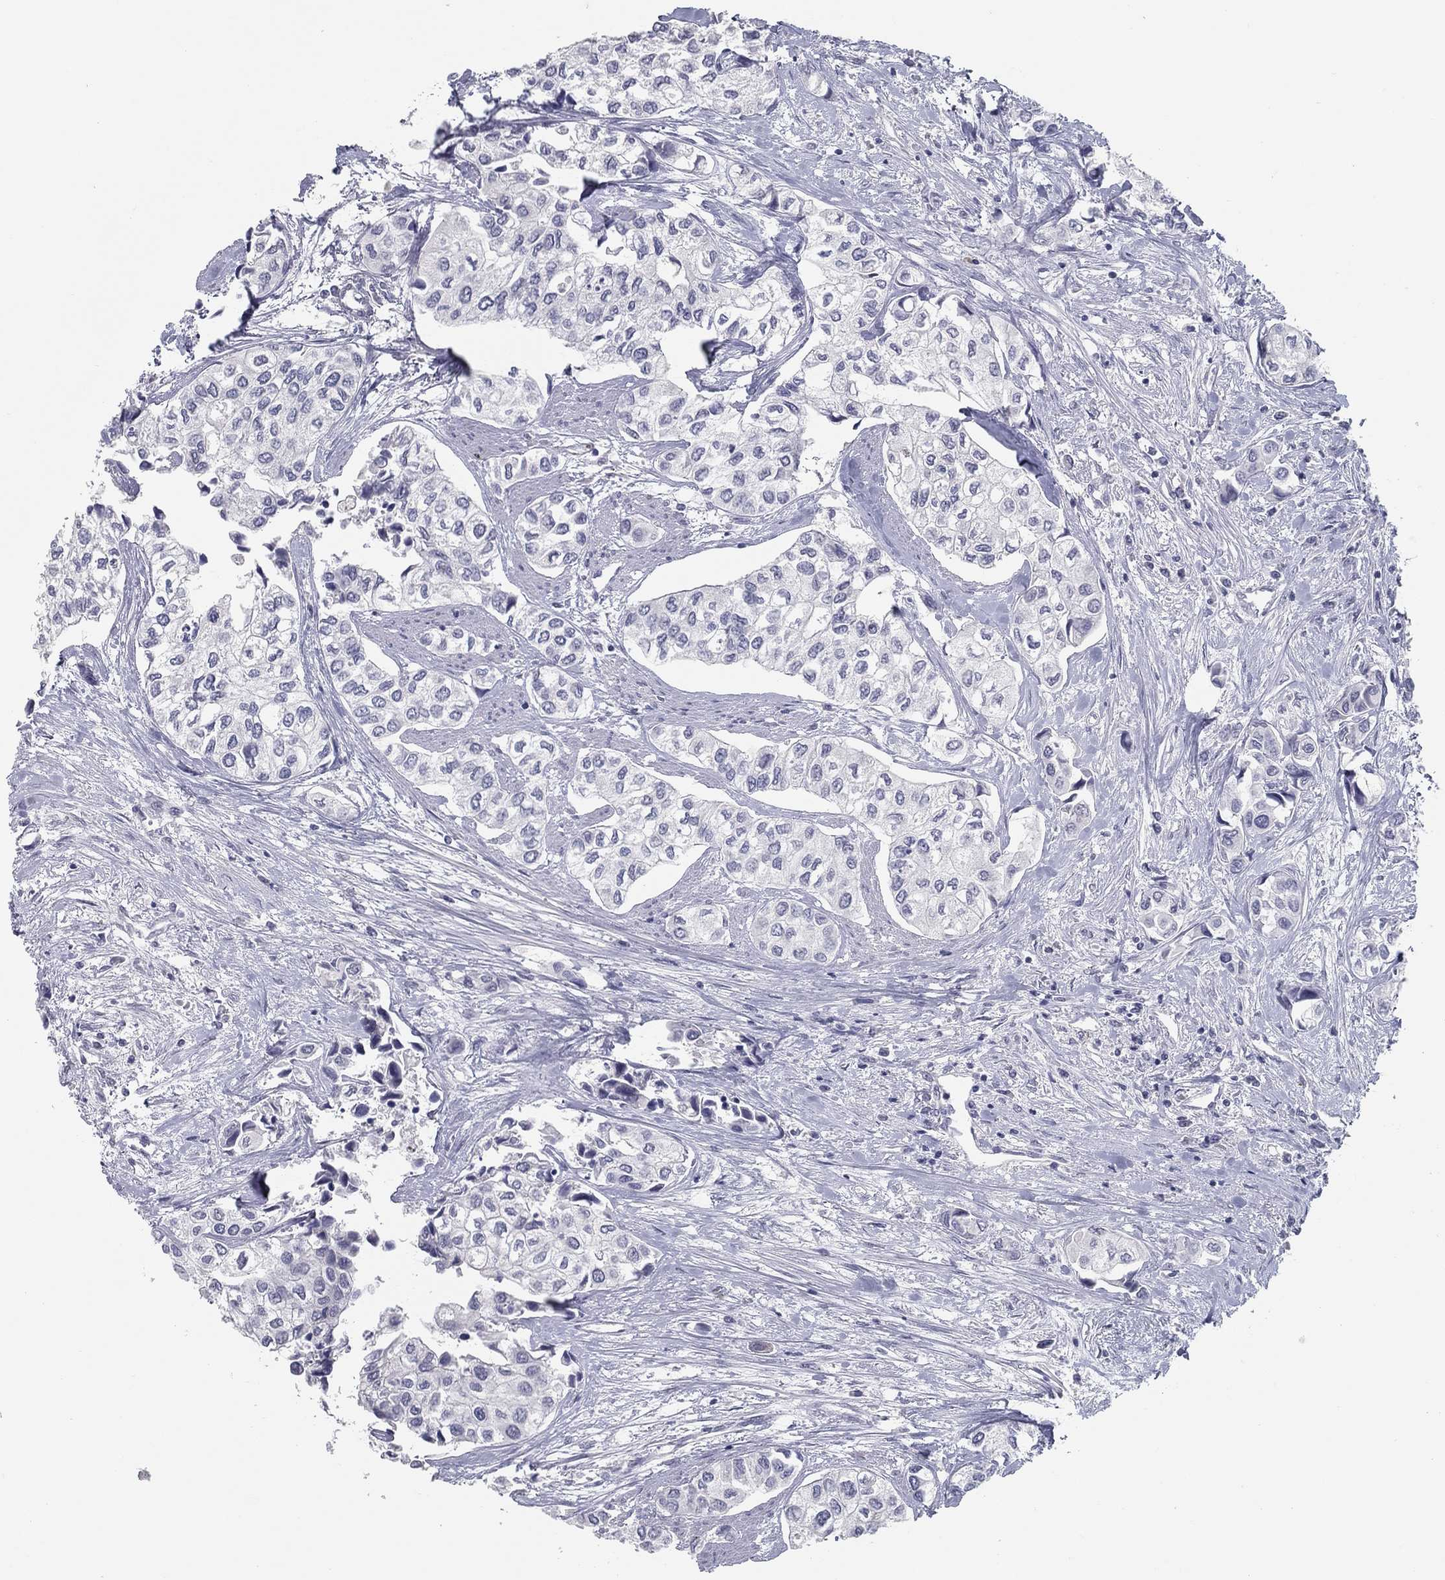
{"staining": {"intensity": "negative", "quantity": "none", "location": "none"}, "tissue": "urothelial cancer", "cell_type": "Tumor cells", "image_type": "cancer", "snomed": [{"axis": "morphology", "description": "Urothelial carcinoma, High grade"}, {"axis": "topography", "description": "Urinary bladder"}], "caption": "Micrograph shows no significant protein positivity in tumor cells of urothelial cancer.", "gene": "ACE2", "patient": {"sex": "male", "age": 73}}